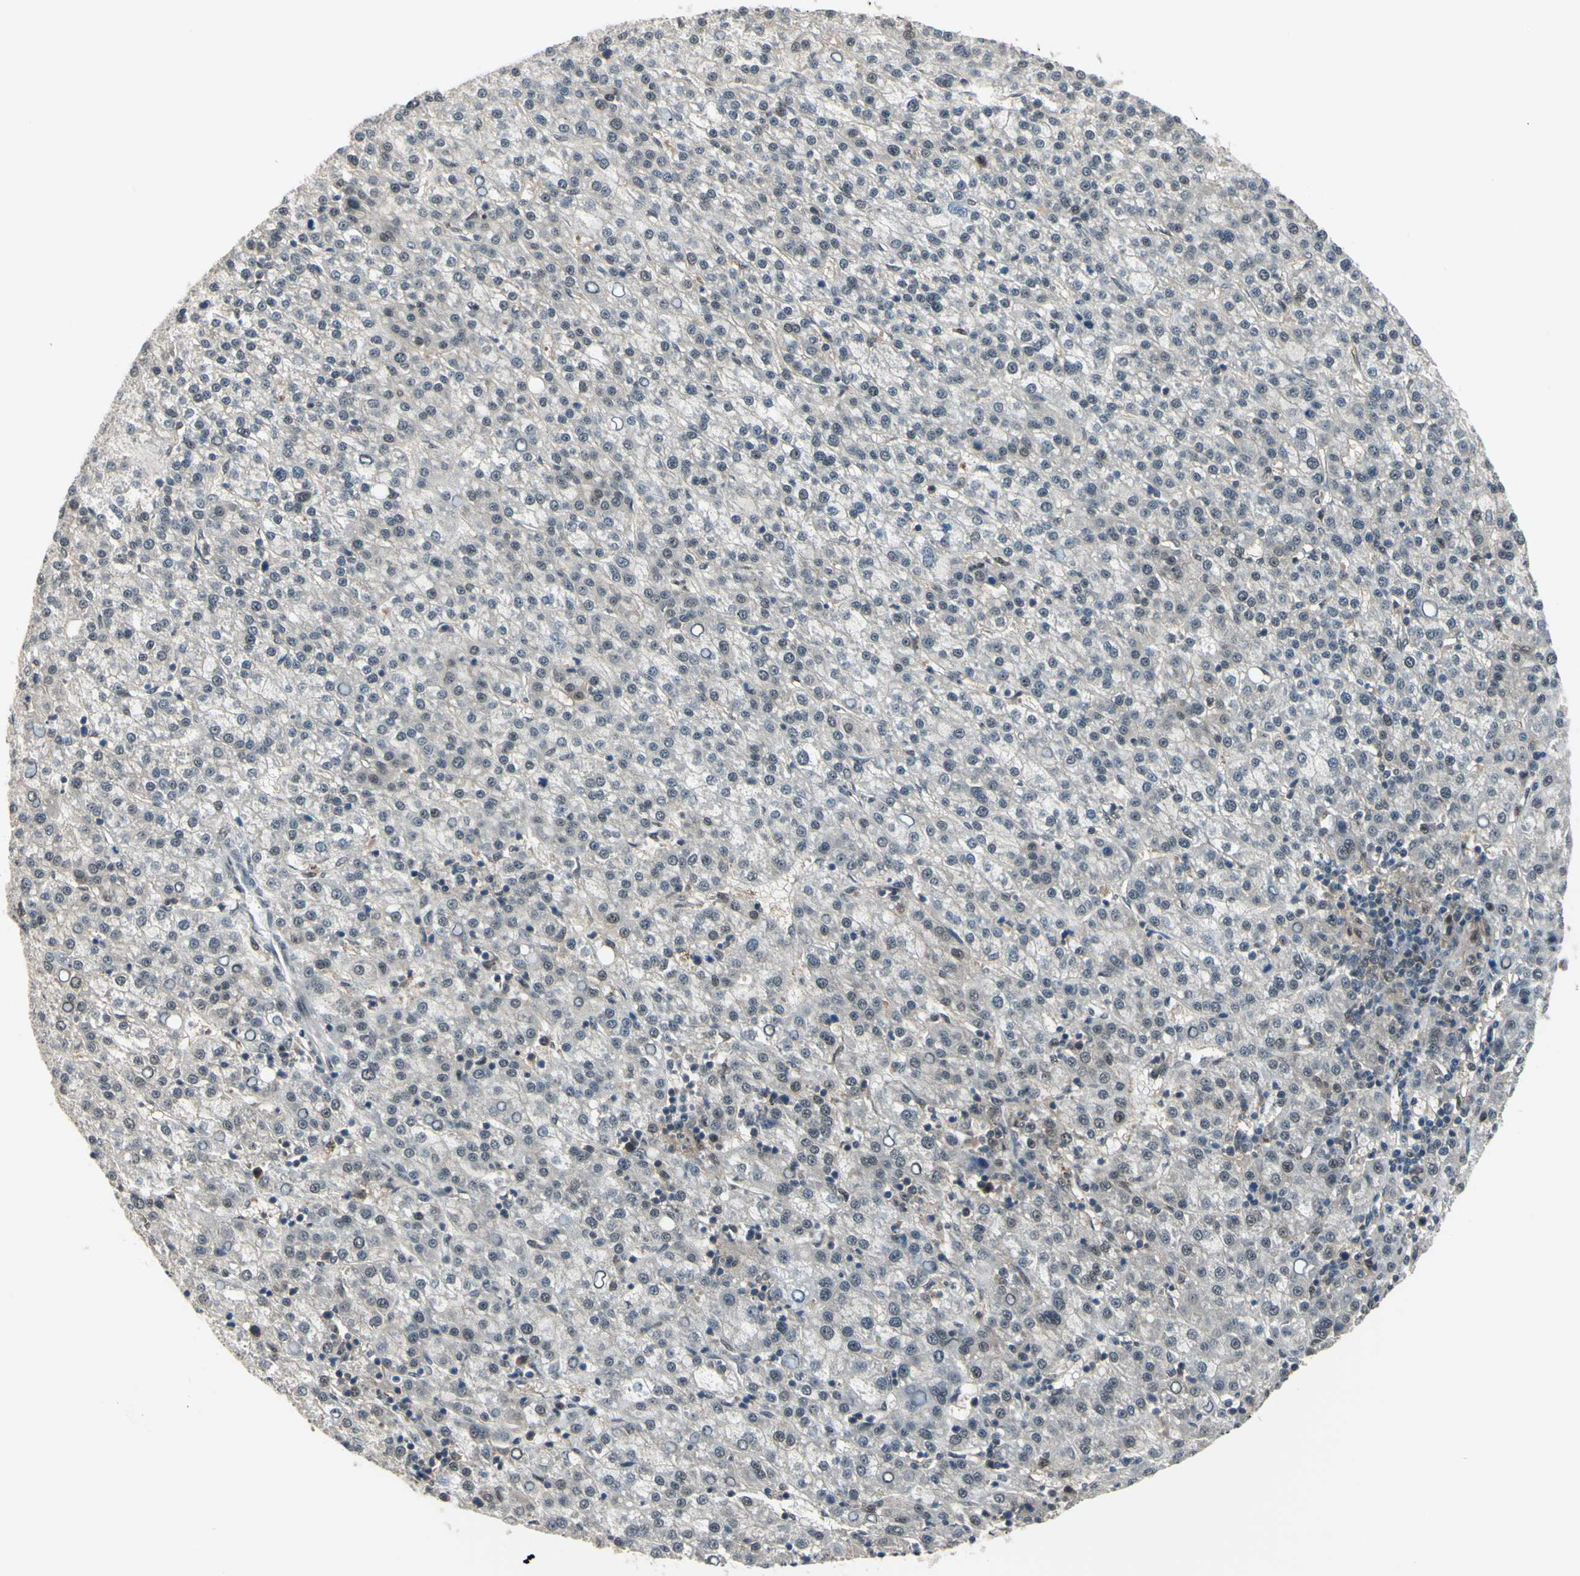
{"staining": {"intensity": "negative", "quantity": "none", "location": "none"}, "tissue": "liver cancer", "cell_type": "Tumor cells", "image_type": "cancer", "snomed": [{"axis": "morphology", "description": "Carcinoma, Hepatocellular, NOS"}, {"axis": "topography", "description": "Liver"}], "caption": "The image reveals no significant positivity in tumor cells of hepatocellular carcinoma (liver).", "gene": "HSPA4", "patient": {"sex": "female", "age": 58}}